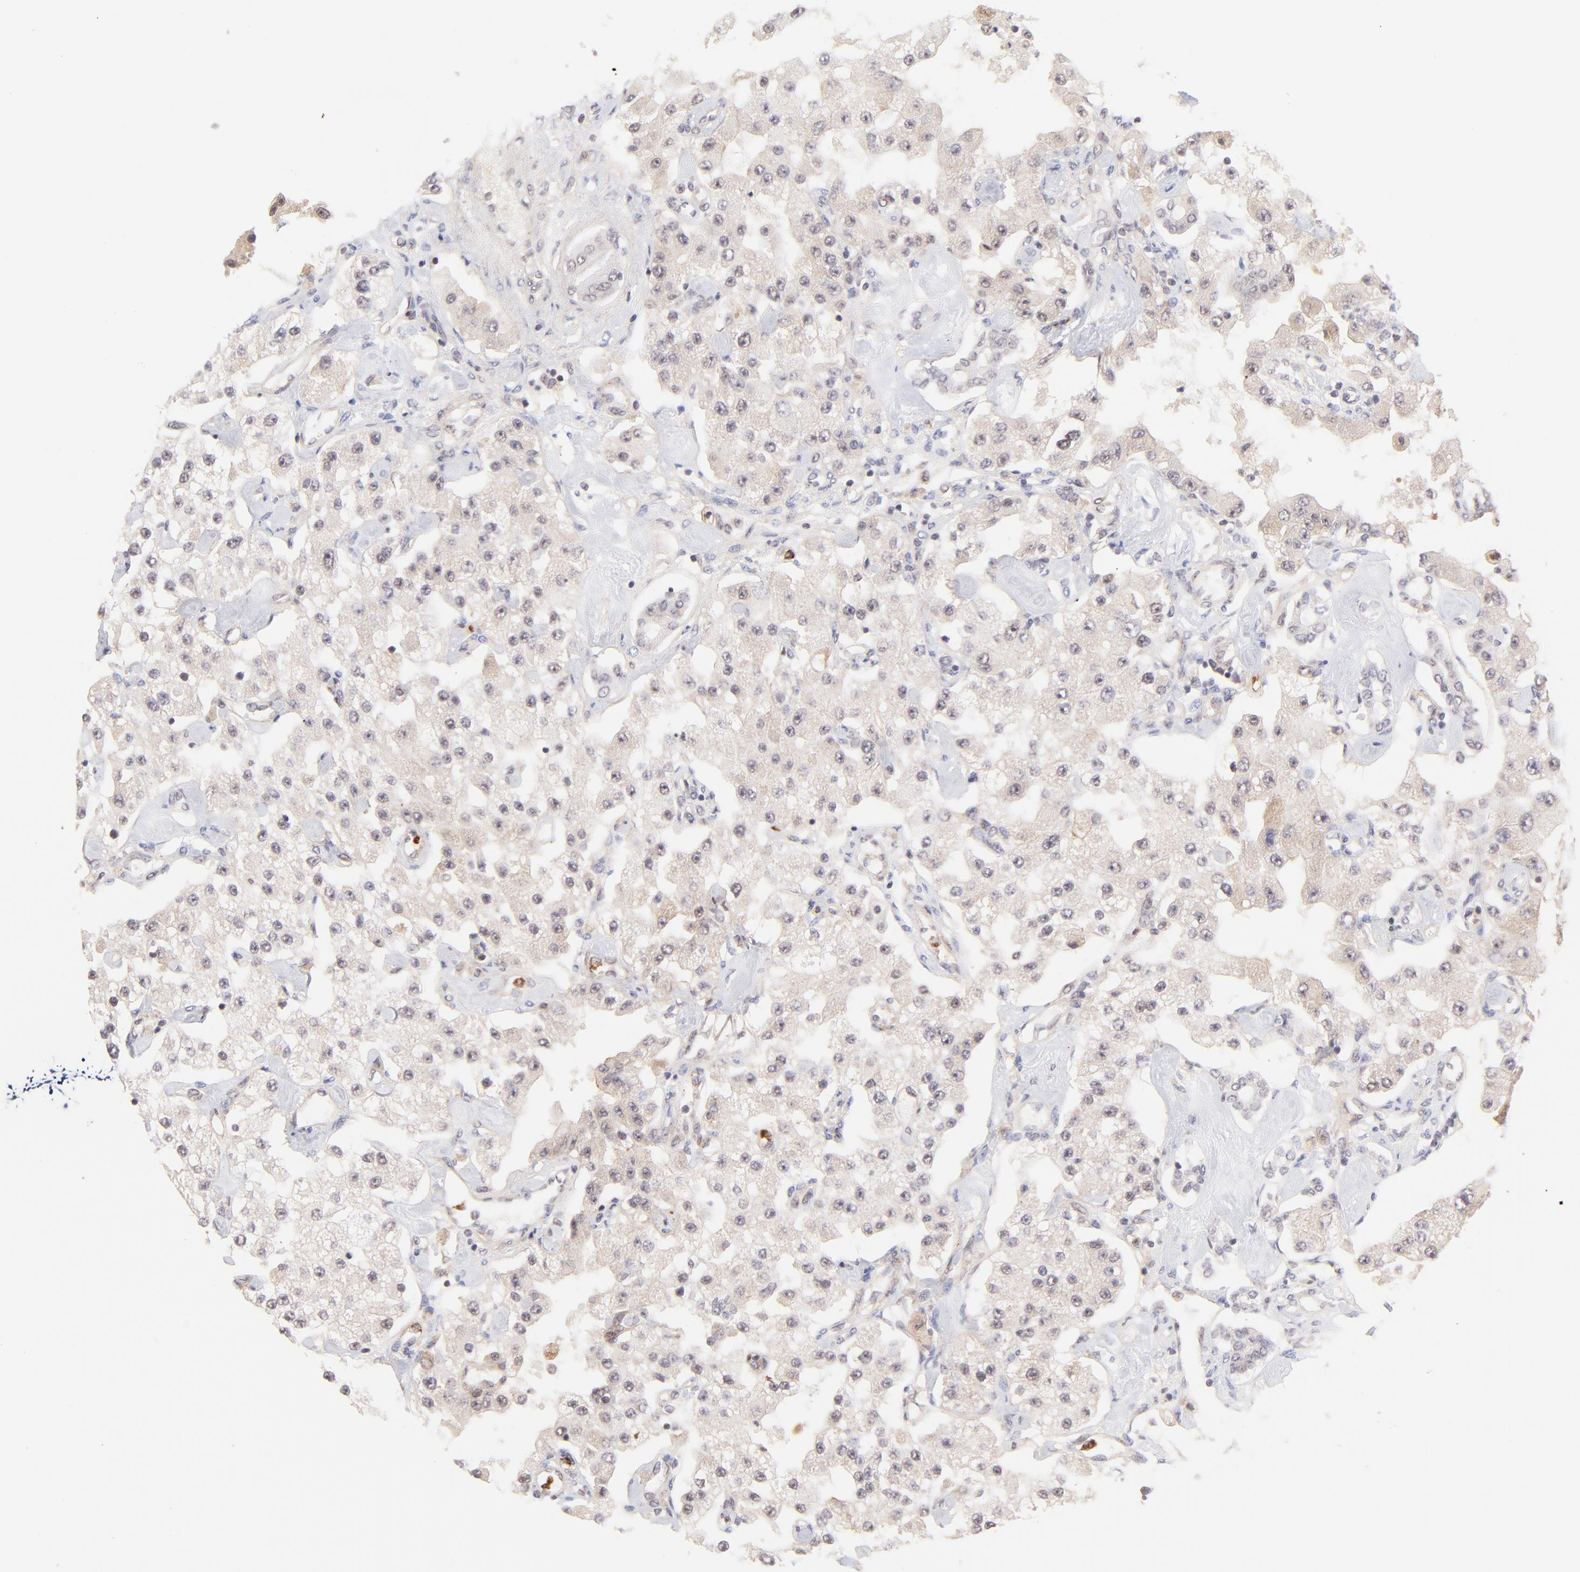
{"staining": {"intensity": "weak", "quantity": ">75%", "location": "cytoplasmic/membranous"}, "tissue": "carcinoid", "cell_type": "Tumor cells", "image_type": "cancer", "snomed": [{"axis": "morphology", "description": "Carcinoid, malignant, NOS"}, {"axis": "topography", "description": "Pancreas"}], "caption": "Tumor cells show low levels of weak cytoplasmic/membranous positivity in approximately >75% of cells in carcinoid. (brown staining indicates protein expression, while blue staining denotes nuclei).", "gene": "MED12", "patient": {"sex": "male", "age": 41}}